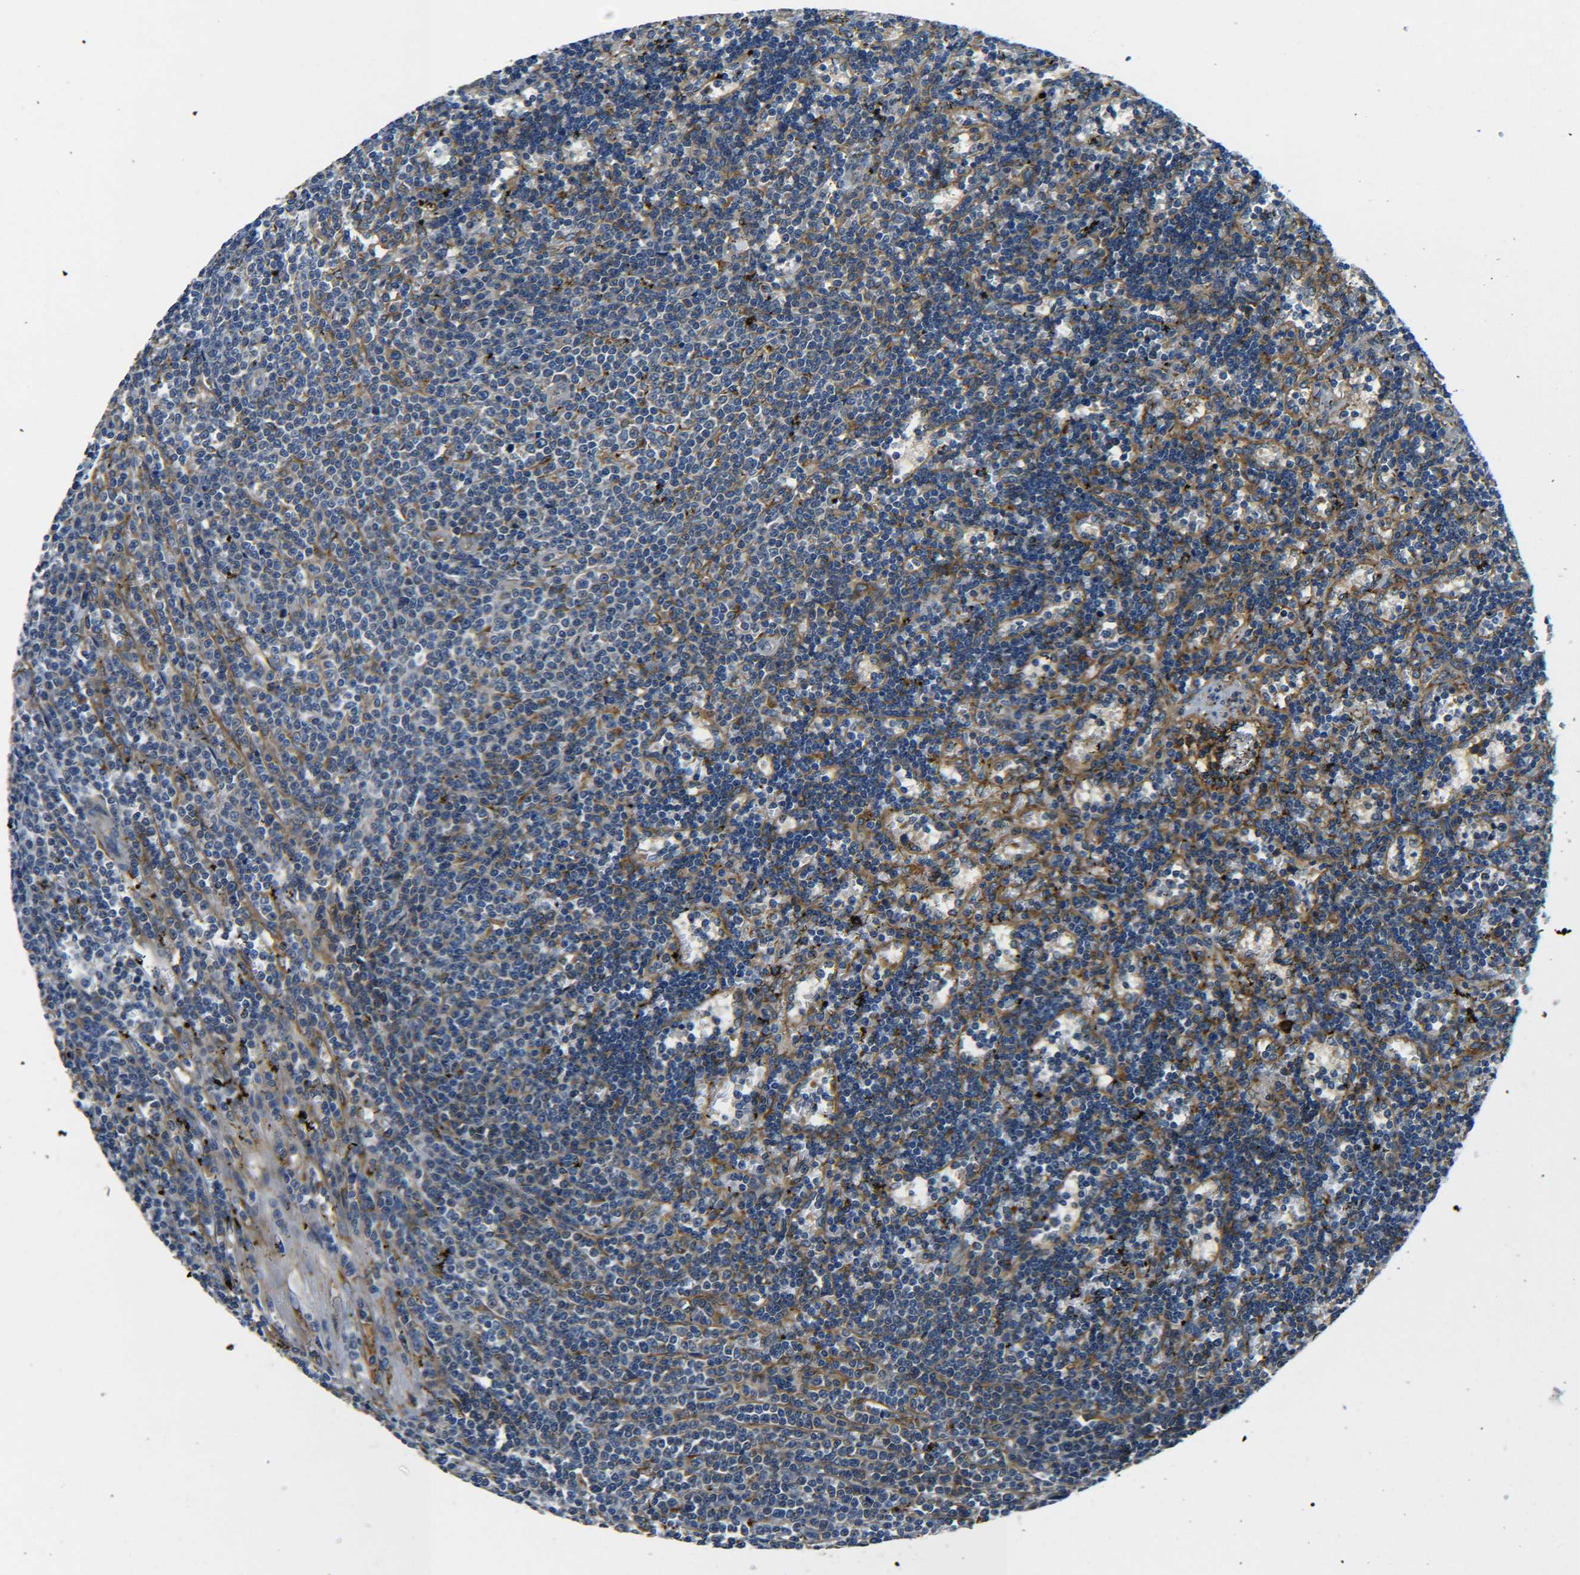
{"staining": {"intensity": "moderate", "quantity": "<25%", "location": "cytoplasmic/membranous"}, "tissue": "lymphoma", "cell_type": "Tumor cells", "image_type": "cancer", "snomed": [{"axis": "morphology", "description": "Malignant lymphoma, non-Hodgkin's type, Low grade"}, {"axis": "topography", "description": "Spleen"}], "caption": "A histopathology image of human lymphoma stained for a protein demonstrates moderate cytoplasmic/membranous brown staining in tumor cells. Immunohistochemistry stains the protein of interest in brown and the nuclei are stained blue.", "gene": "PREB", "patient": {"sex": "male", "age": 60}}